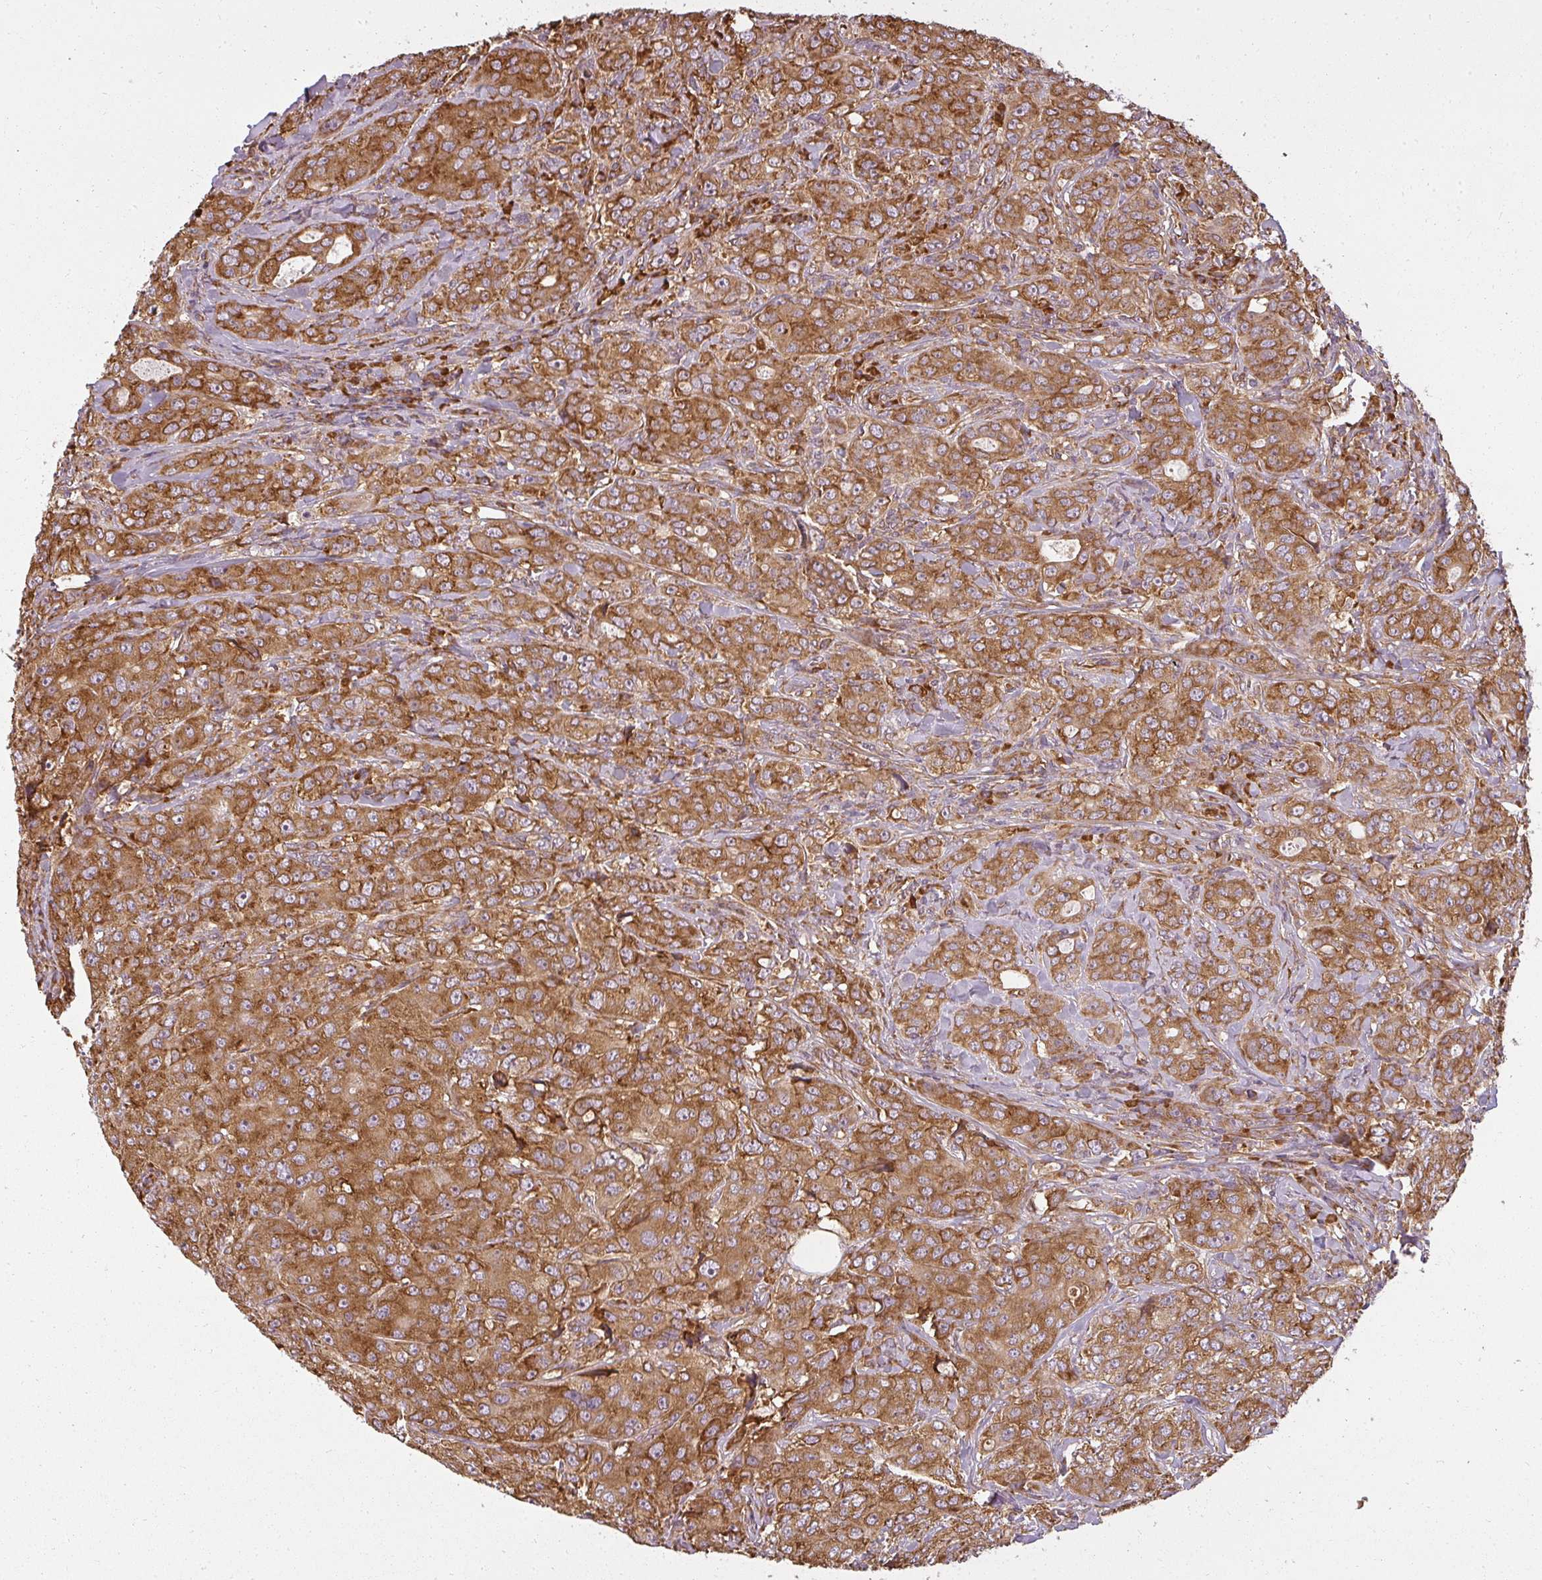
{"staining": {"intensity": "strong", "quantity": ">75%", "location": "cytoplasmic/membranous"}, "tissue": "breast cancer", "cell_type": "Tumor cells", "image_type": "cancer", "snomed": [{"axis": "morphology", "description": "Duct carcinoma"}, {"axis": "topography", "description": "Breast"}], "caption": "Protein analysis of breast cancer (invasive ductal carcinoma) tissue reveals strong cytoplasmic/membranous staining in about >75% of tumor cells.", "gene": "RPL24", "patient": {"sex": "female", "age": 43}}